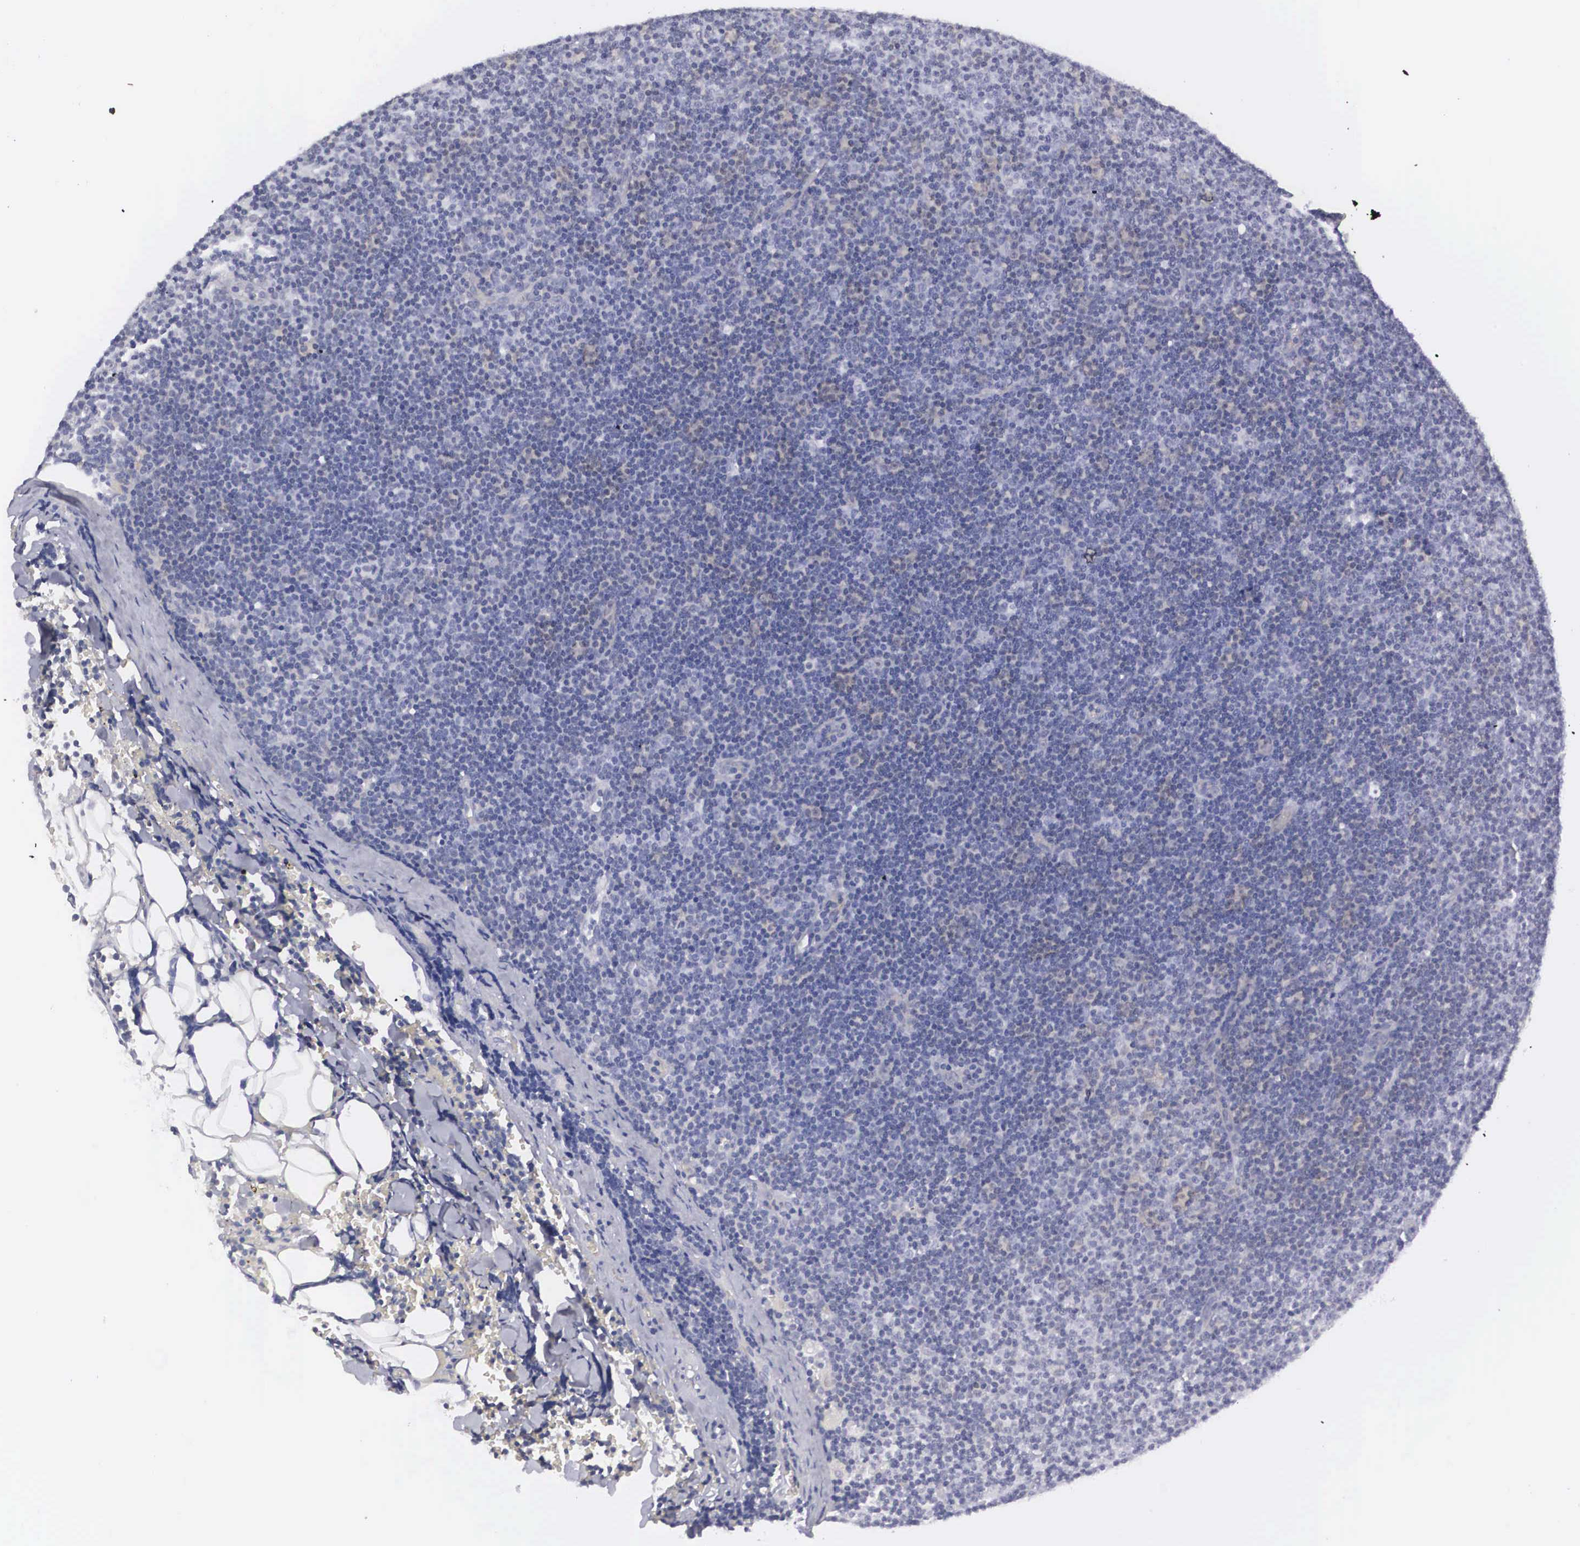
{"staining": {"intensity": "negative", "quantity": "none", "location": "none"}, "tissue": "lymphoma", "cell_type": "Tumor cells", "image_type": "cancer", "snomed": [{"axis": "morphology", "description": "Malignant lymphoma, non-Hodgkin's type, Low grade"}, {"axis": "topography", "description": "Lymph node"}], "caption": "Histopathology image shows no significant protein staining in tumor cells of lymphoma.", "gene": "ARMCX3", "patient": {"sex": "male", "age": 57}}